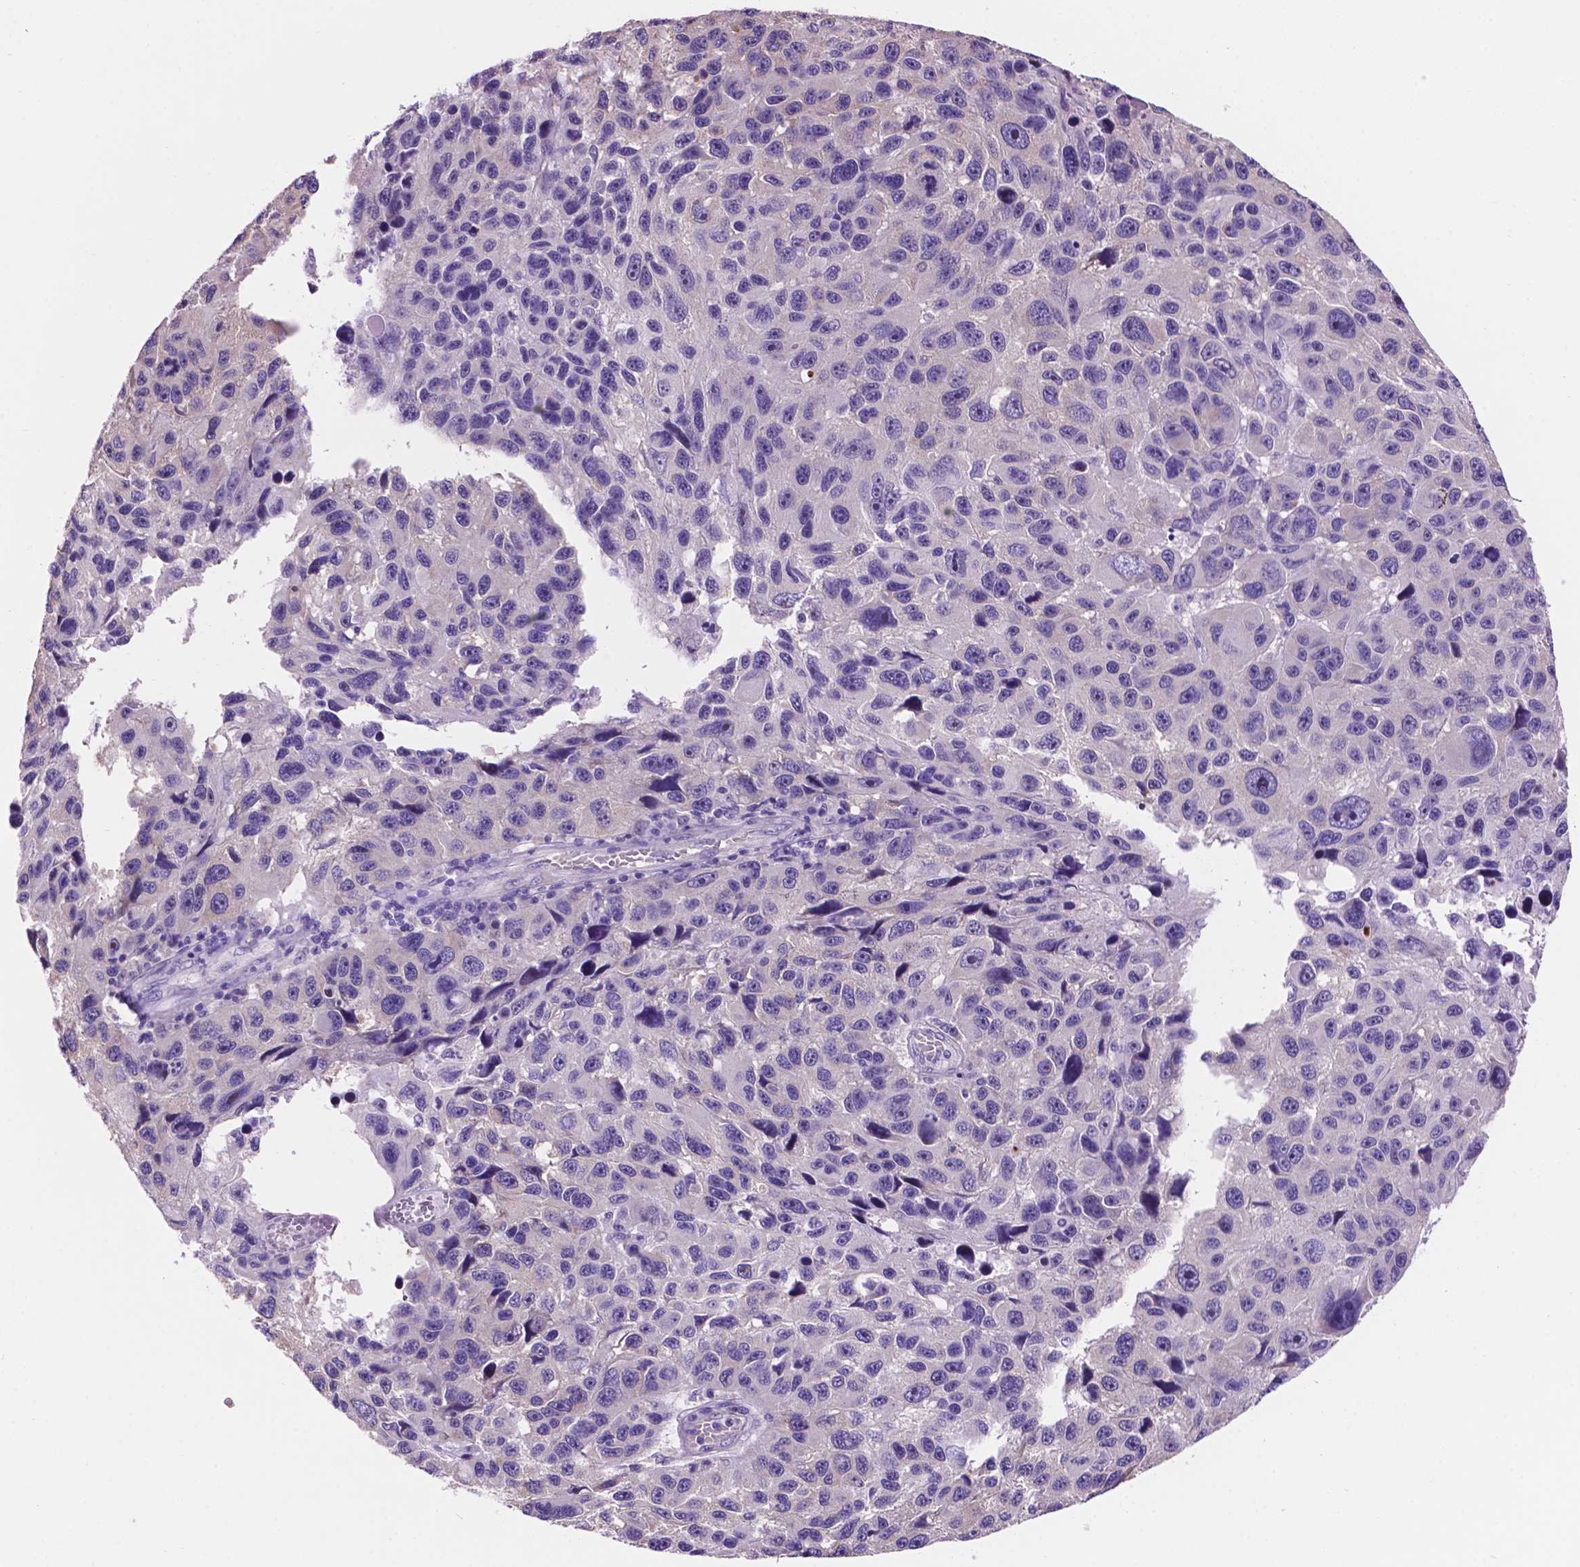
{"staining": {"intensity": "moderate", "quantity": "<25%", "location": "nuclear"}, "tissue": "melanoma", "cell_type": "Tumor cells", "image_type": "cancer", "snomed": [{"axis": "morphology", "description": "Malignant melanoma, NOS"}, {"axis": "topography", "description": "Skin"}], "caption": "An image of human melanoma stained for a protein demonstrates moderate nuclear brown staining in tumor cells.", "gene": "SPDYA", "patient": {"sex": "male", "age": 53}}